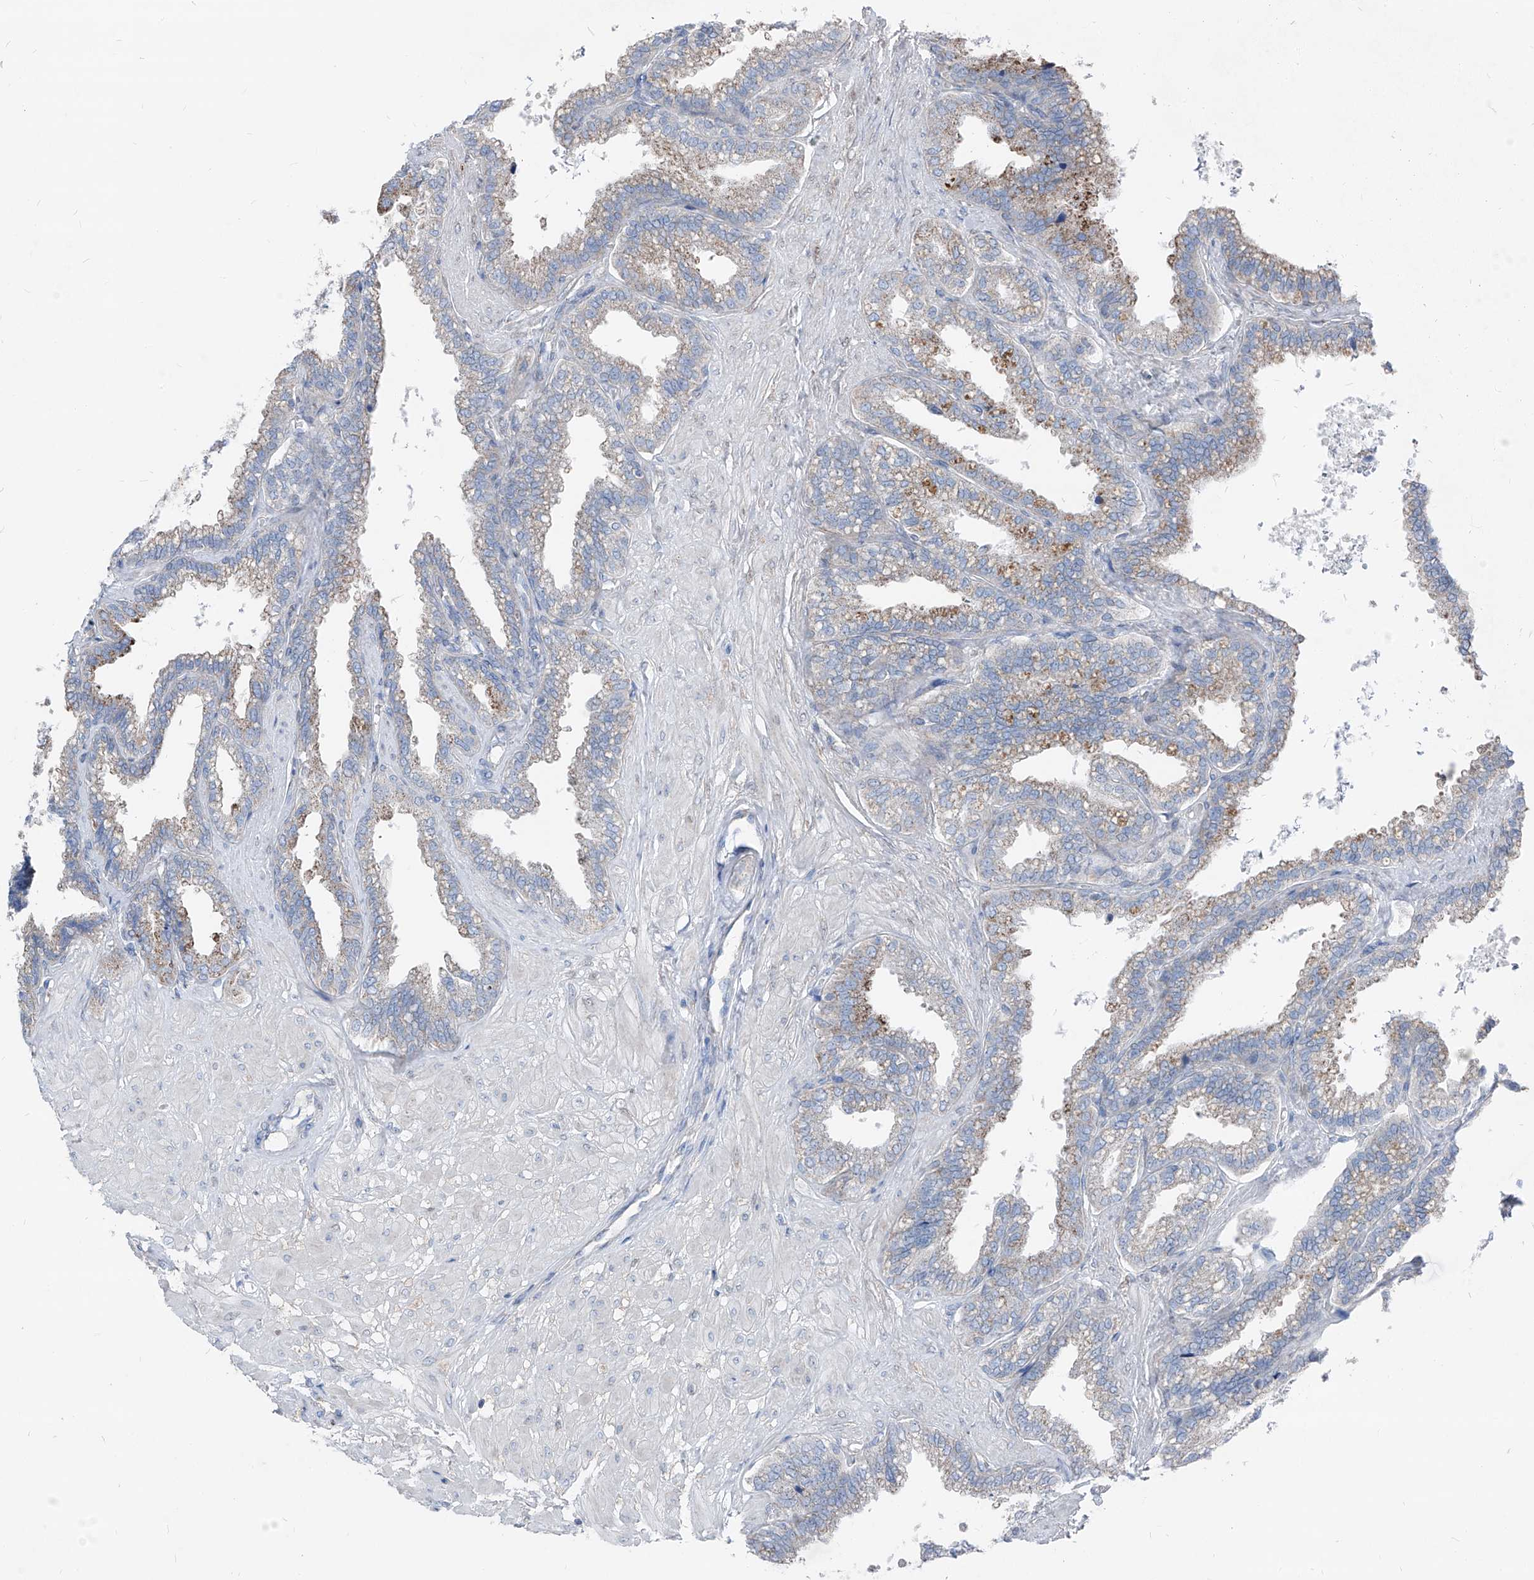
{"staining": {"intensity": "weak", "quantity": "<25%", "location": "cytoplasmic/membranous"}, "tissue": "seminal vesicle", "cell_type": "Glandular cells", "image_type": "normal", "snomed": [{"axis": "morphology", "description": "Normal tissue, NOS"}, {"axis": "topography", "description": "Seminal veicle"}], "caption": "Immunohistochemical staining of normal human seminal vesicle reveals no significant expression in glandular cells.", "gene": "AGPS", "patient": {"sex": "male", "age": 46}}